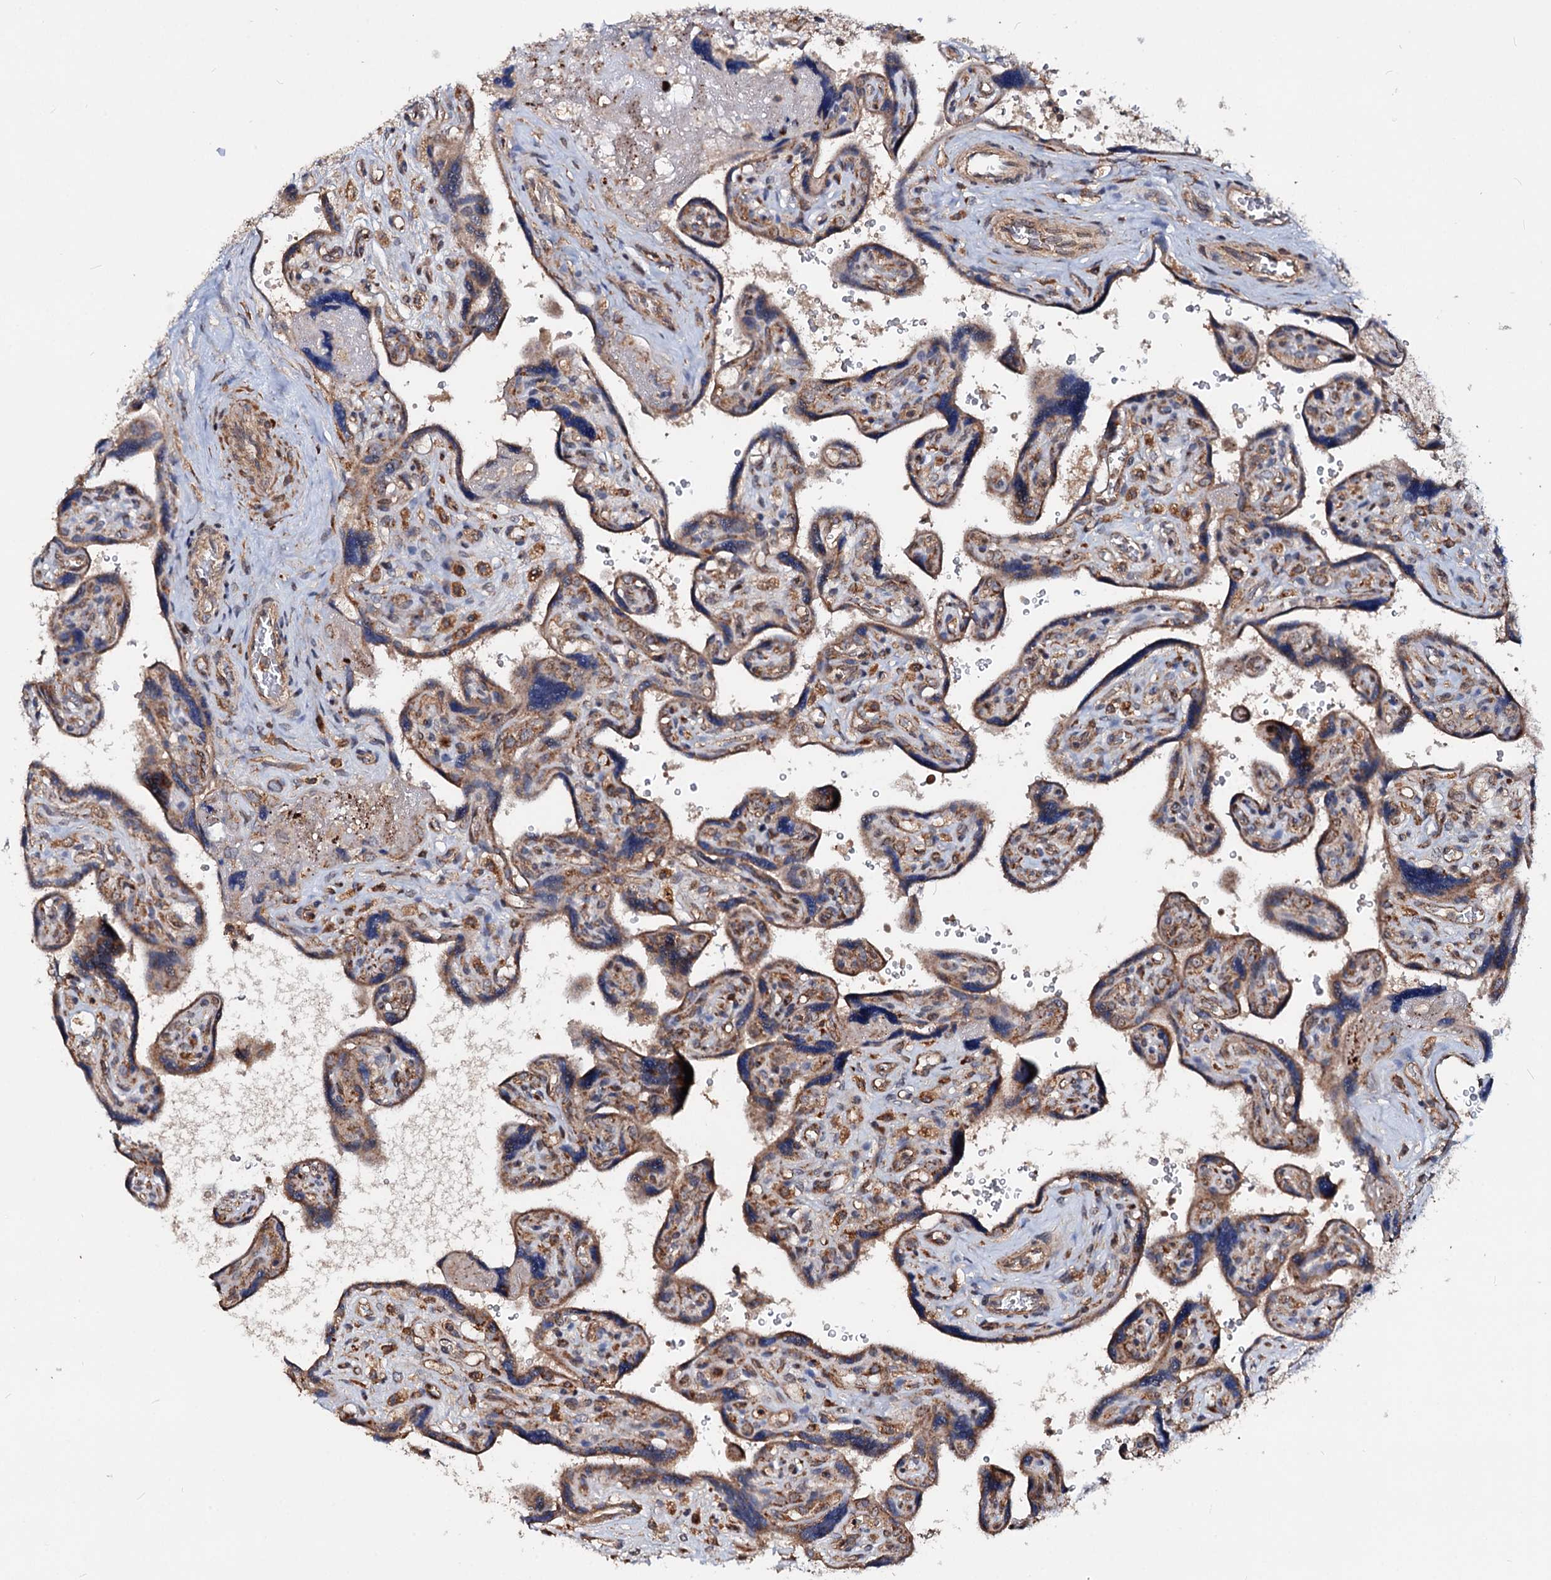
{"staining": {"intensity": "moderate", "quantity": ">75%", "location": "cytoplasmic/membranous"}, "tissue": "placenta", "cell_type": "Trophoblastic cells", "image_type": "normal", "snomed": [{"axis": "morphology", "description": "Normal tissue, NOS"}, {"axis": "topography", "description": "Placenta"}], "caption": "An IHC micrograph of unremarkable tissue is shown. Protein staining in brown shows moderate cytoplasmic/membranous positivity in placenta within trophoblastic cells. The protein is shown in brown color, while the nuclei are stained blue.", "gene": "CEP76", "patient": {"sex": "female", "age": 39}}